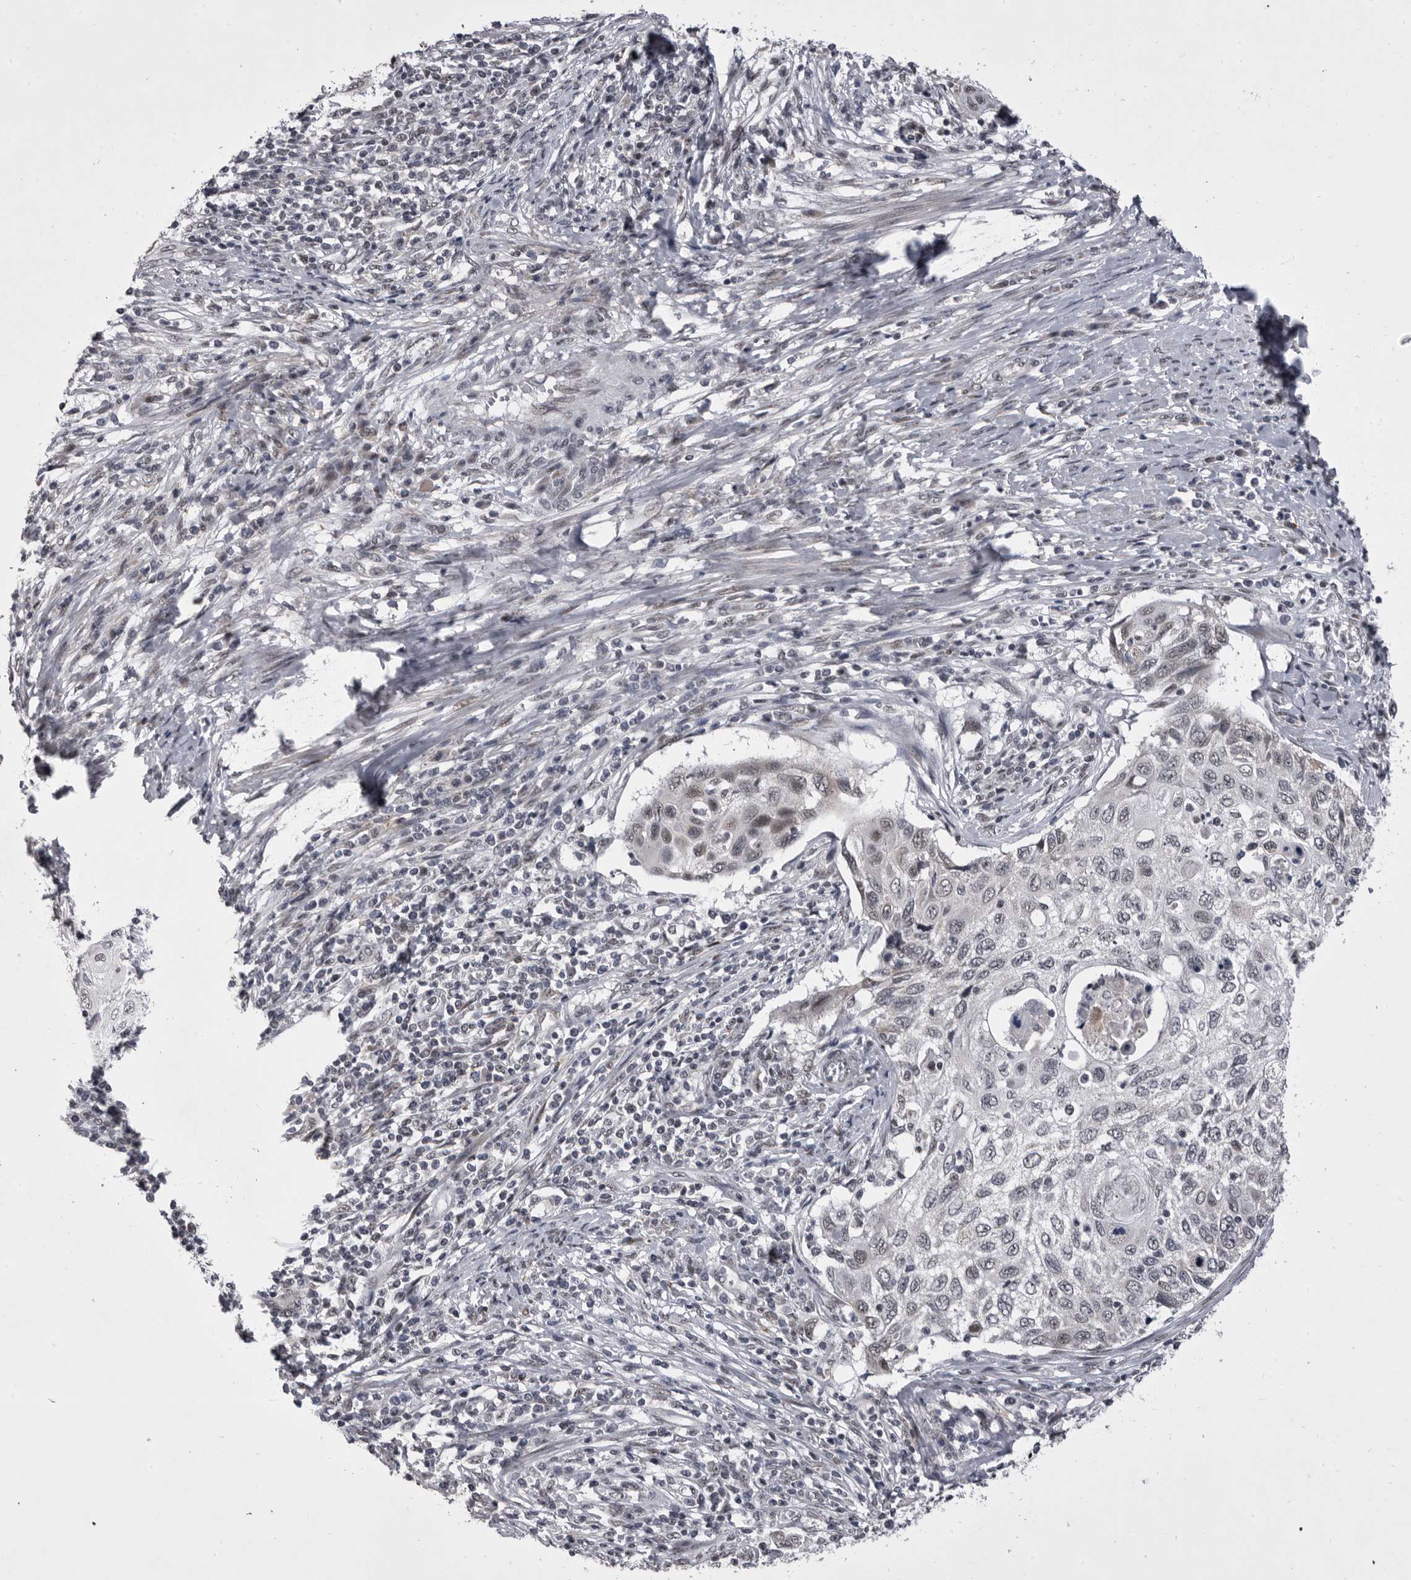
{"staining": {"intensity": "negative", "quantity": "none", "location": "none"}, "tissue": "cervical cancer", "cell_type": "Tumor cells", "image_type": "cancer", "snomed": [{"axis": "morphology", "description": "Squamous cell carcinoma, NOS"}, {"axis": "topography", "description": "Cervix"}], "caption": "This is an IHC image of human cervical squamous cell carcinoma. There is no expression in tumor cells.", "gene": "PRPF3", "patient": {"sex": "female", "age": 70}}